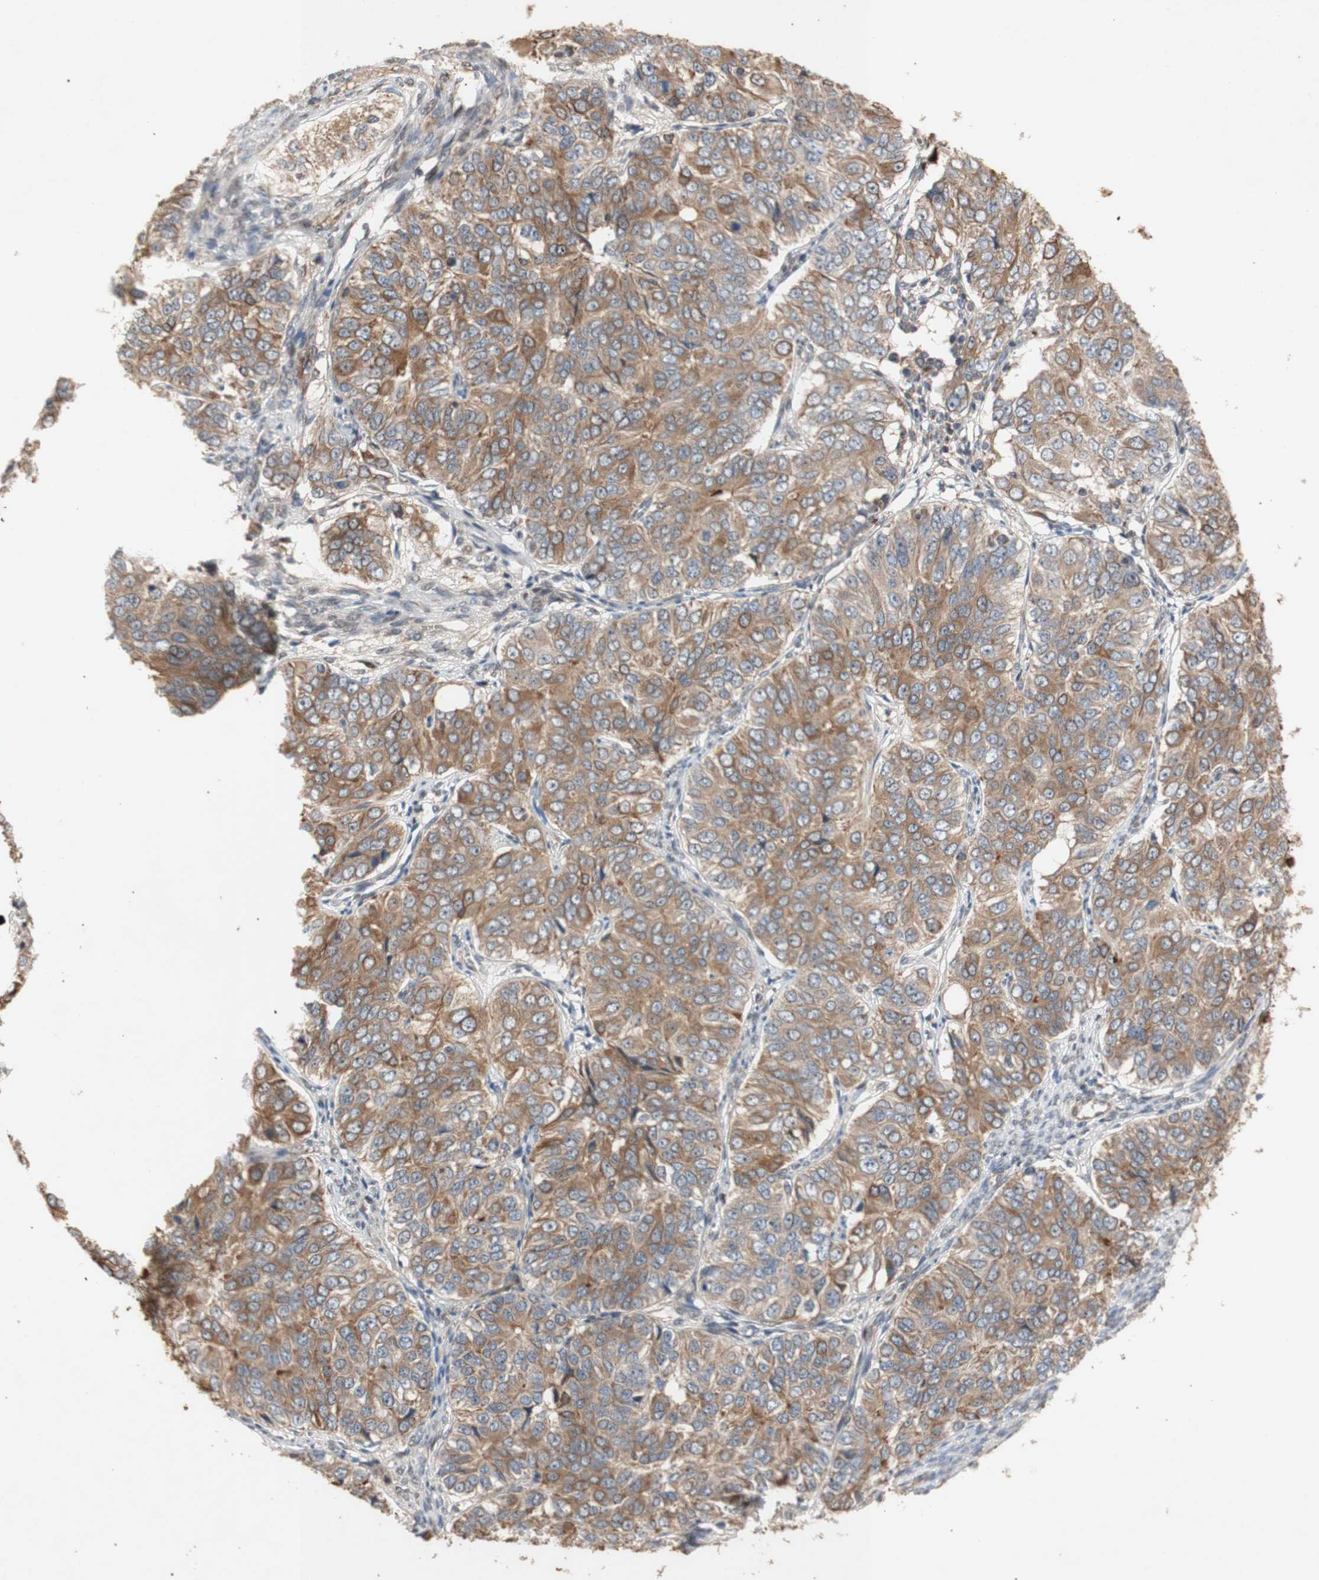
{"staining": {"intensity": "moderate", "quantity": ">75%", "location": "cytoplasmic/membranous"}, "tissue": "ovarian cancer", "cell_type": "Tumor cells", "image_type": "cancer", "snomed": [{"axis": "morphology", "description": "Carcinoma, endometroid"}, {"axis": "topography", "description": "Ovary"}], "caption": "Protein analysis of ovarian endometroid carcinoma tissue reveals moderate cytoplasmic/membranous expression in approximately >75% of tumor cells.", "gene": "PKN1", "patient": {"sex": "female", "age": 51}}